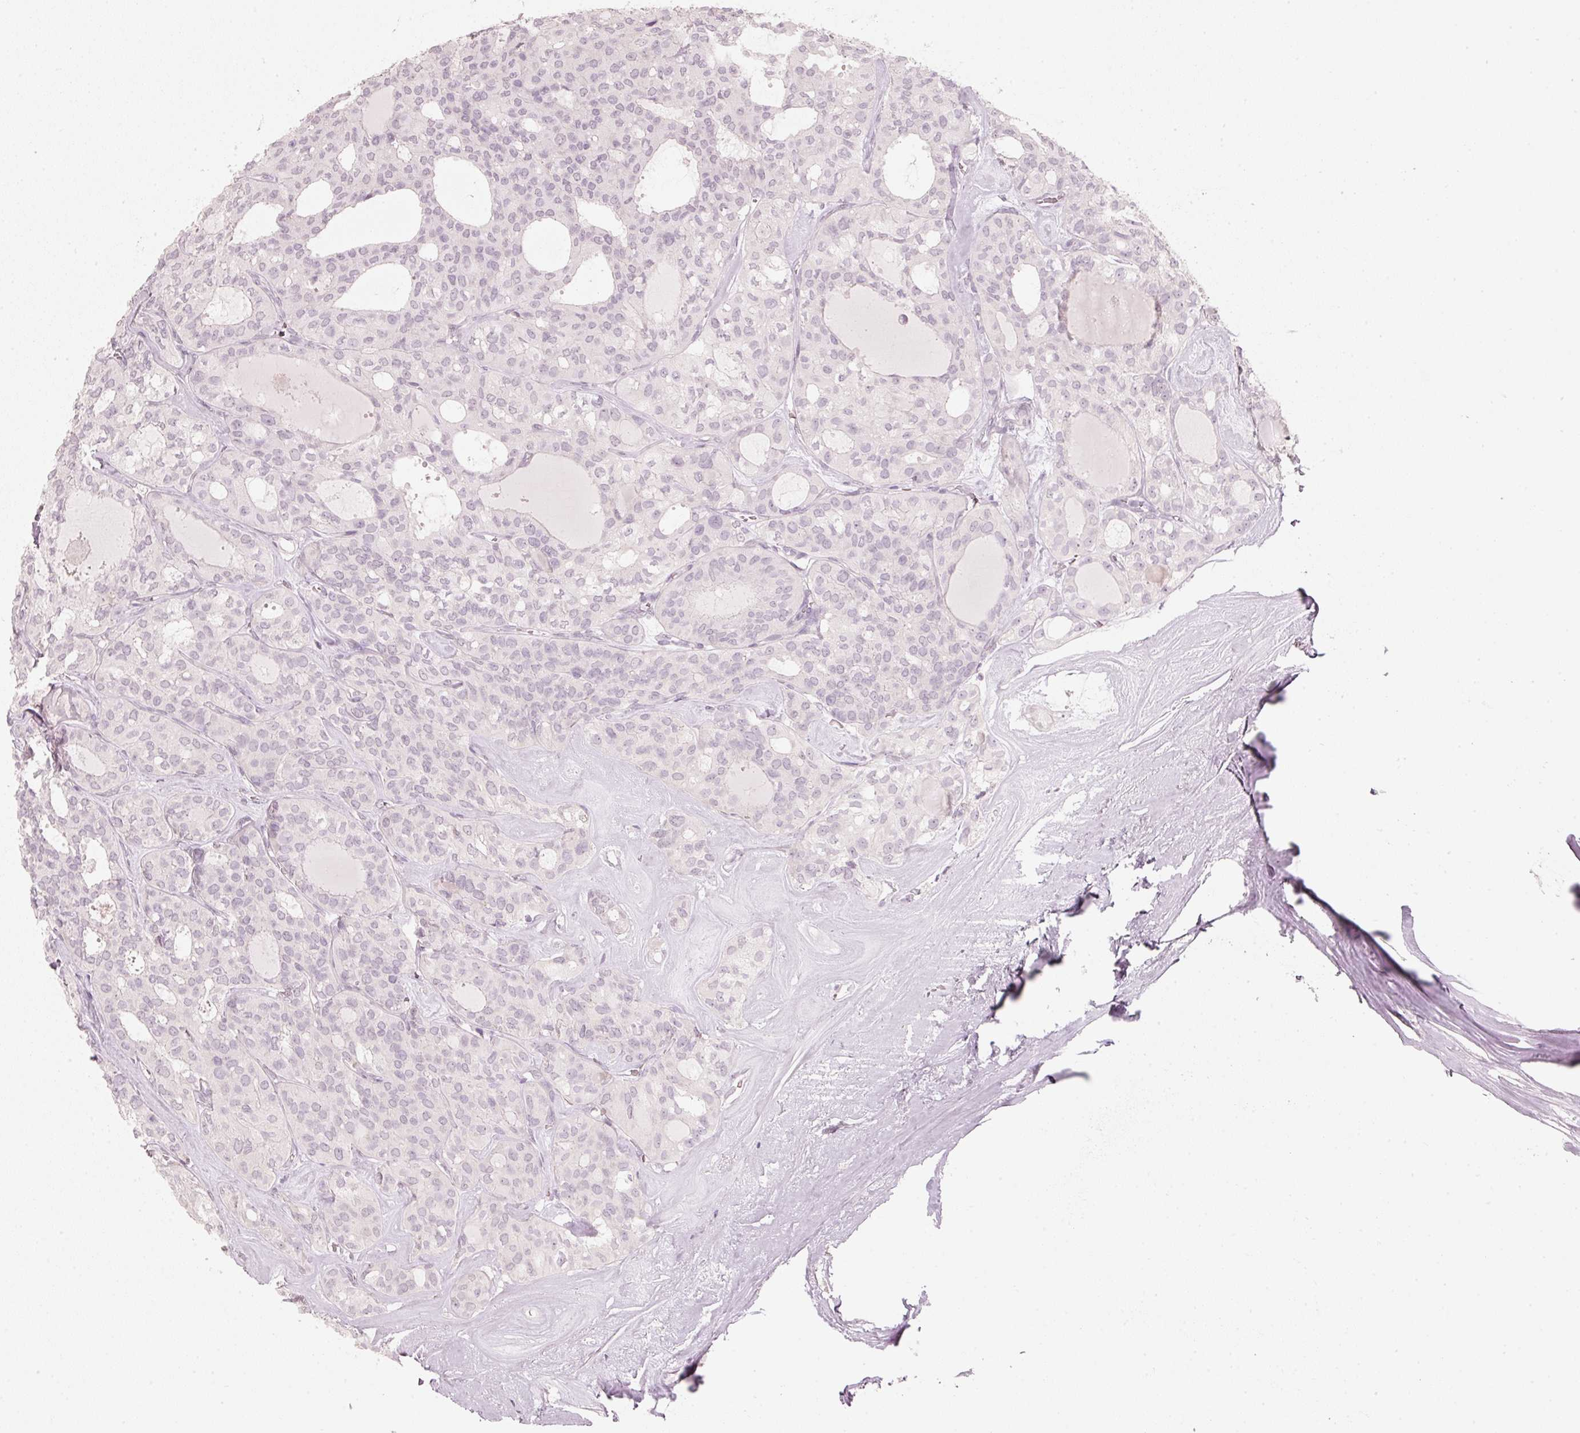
{"staining": {"intensity": "negative", "quantity": "none", "location": "none"}, "tissue": "thyroid cancer", "cell_type": "Tumor cells", "image_type": "cancer", "snomed": [{"axis": "morphology", "description": "Follicular adenoma carcinoma, NOS"}, {"axis": "topography", "description": "Thyroid gland"}], "caption": "DAB (3,3'-diaminobenzidine) immunohistochemical staining of human thyroid follicular adenoma carcinoma demonstrates no significant staining in tumor cells.", "gene": "STEAP1", "patient": {"sex": "male", "age": 75}}